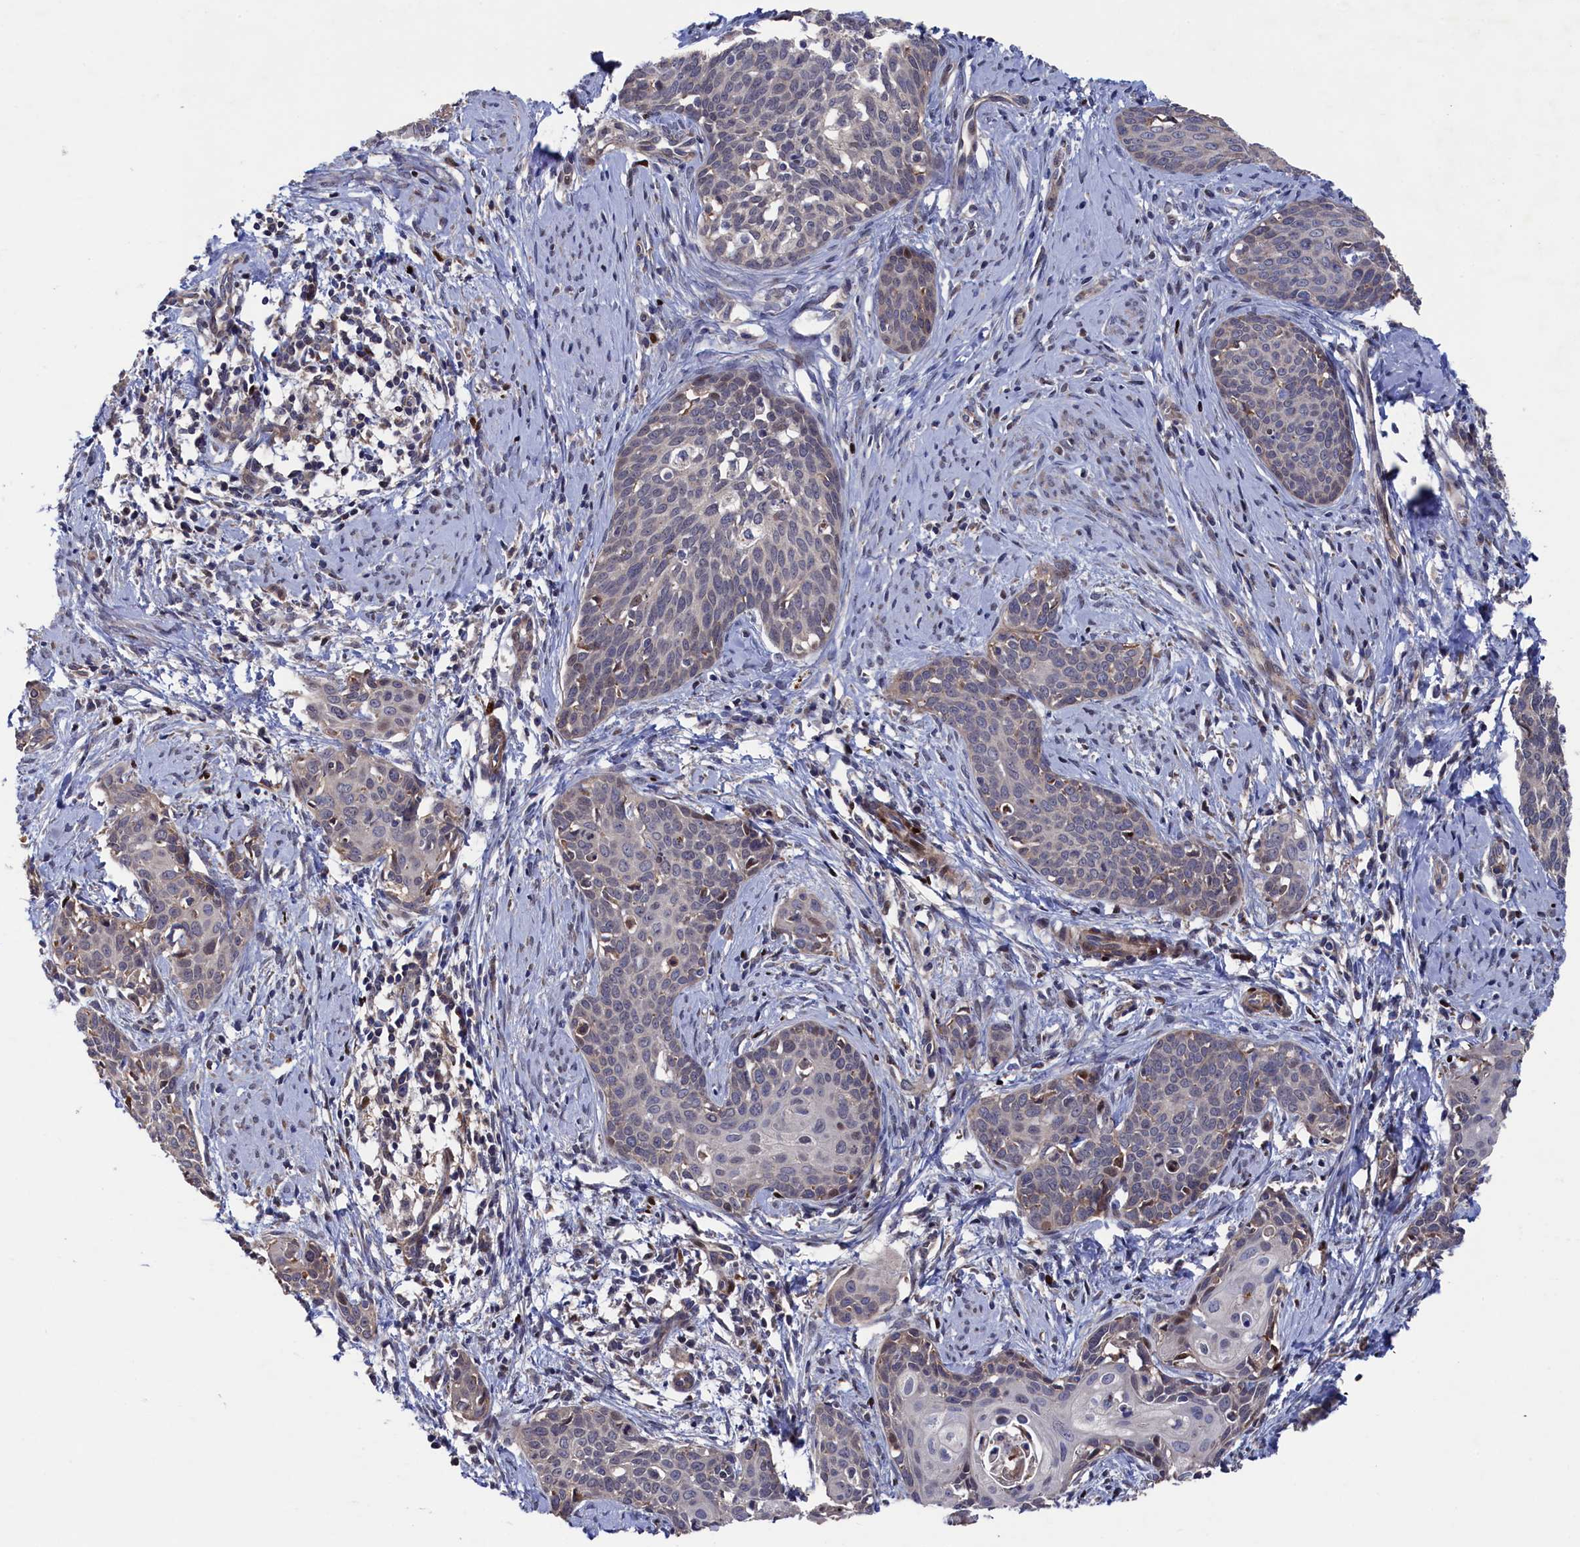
{"staining": {"intensity": "negative", "quantity": "none", "location": "none"}, "tissue": "cervical cancer", "cell_type": "Tumor cells", "image_type": "cancer", "snomed": [{"axis": "morphology", "description": "Squamous cell carcinoma, NOS"}, {"axis": "topography", "description": "Cervix"}], "caption": "Human squamous cell carcinoma (cervical) stained for a protein using immunohistochemistry (IHC) exhibits no positivity in tumor cells.", "gene": "ZNF891", "patient": {"sex": "female", "age": 52}}